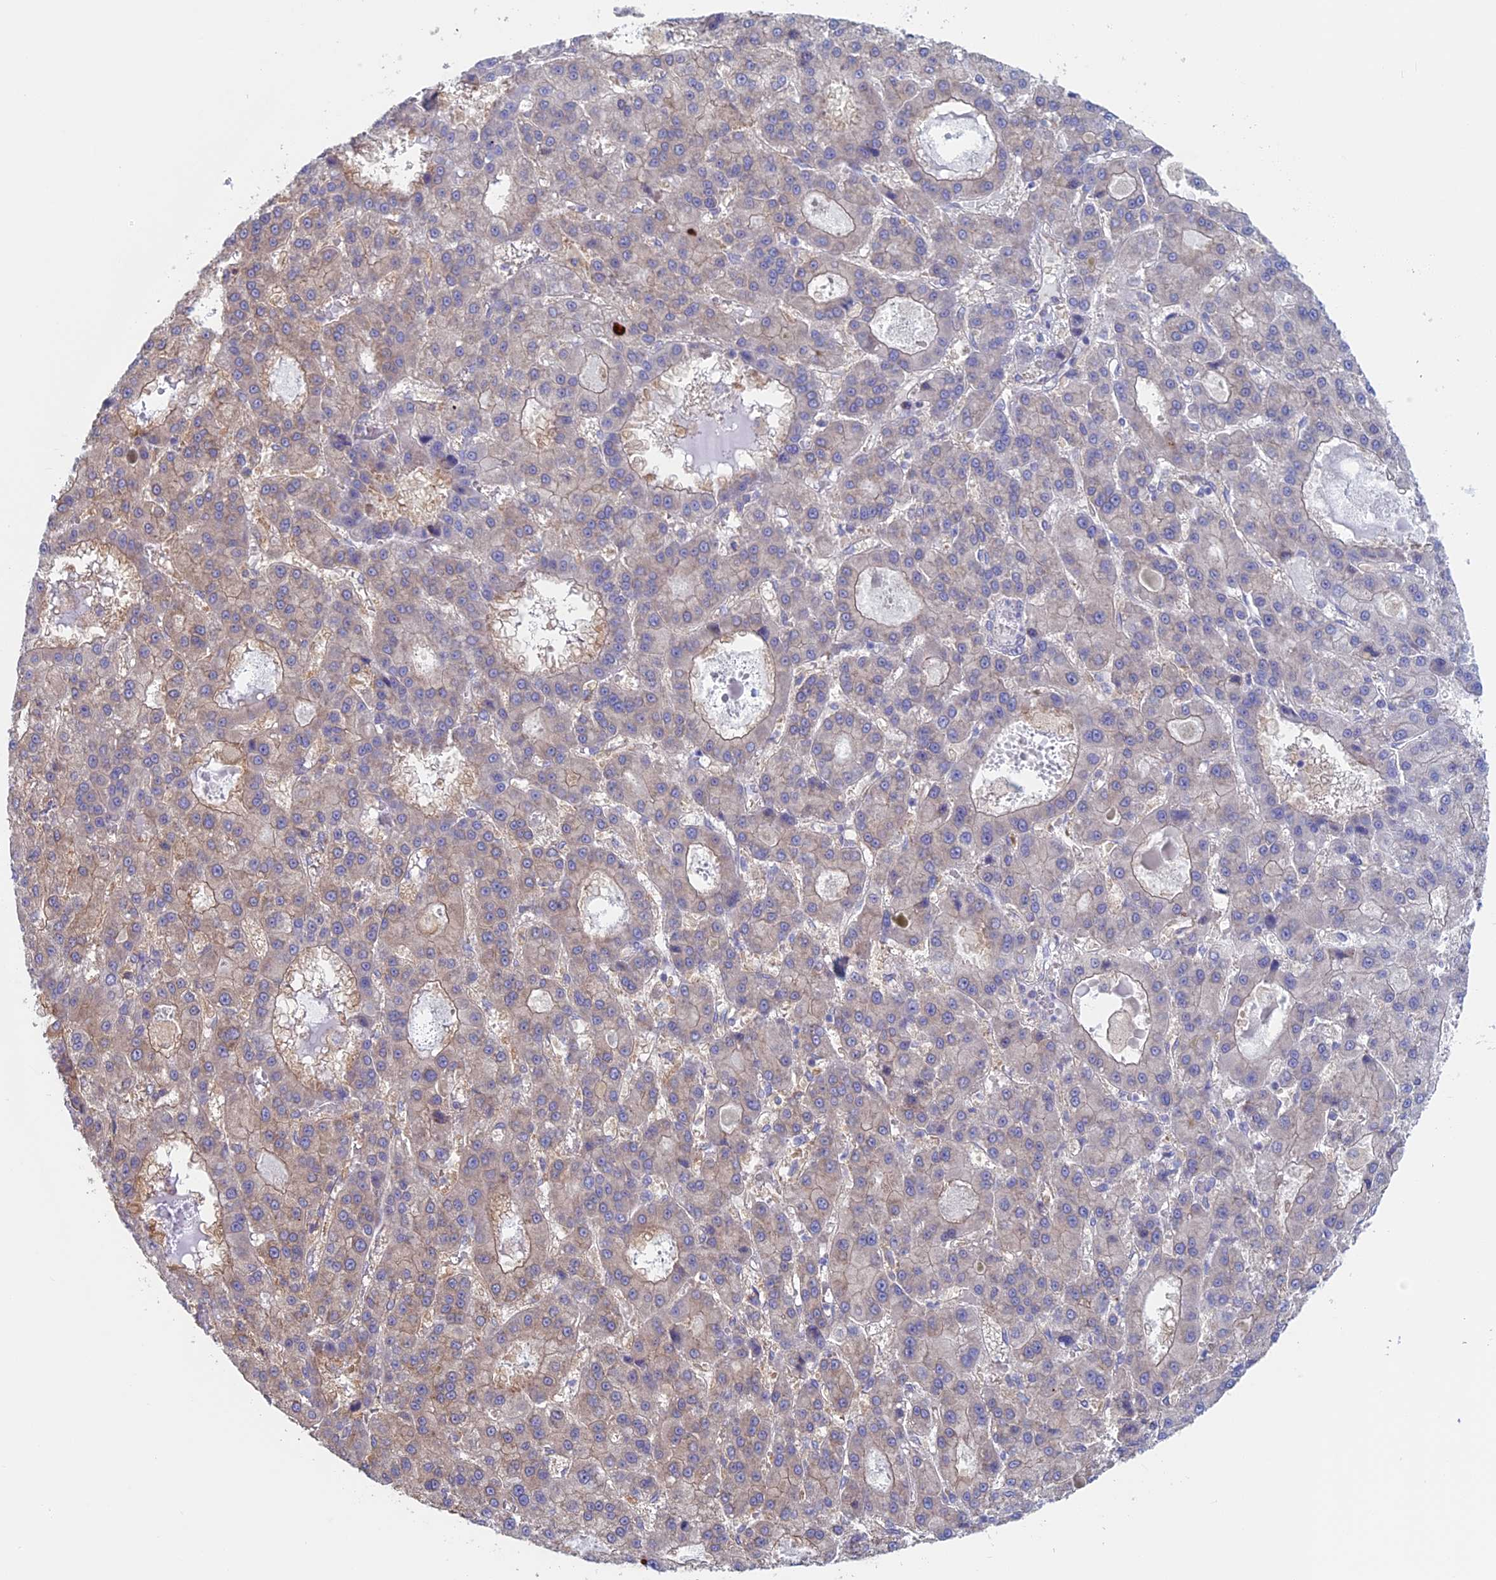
{"staining": {"intensity": "weak", "quantity": "<25%", "location": "cytoplasmic/membranous"}, "tissue": "liver cancer", "cell_type": "Tumor cells", "image_type": "cancer", "snomed": [{"axis": "morphology", "description": "Carcinoma, Hepatocellular, NOS"}, {"axis": "topography", "description": "Liver"}], "caption": "Tumor cells show no significant positivity in hepatocellular carcinoma (liver).", "gene": "SYNDIG1L", "patient": {"sex": "male", "age": 70}}